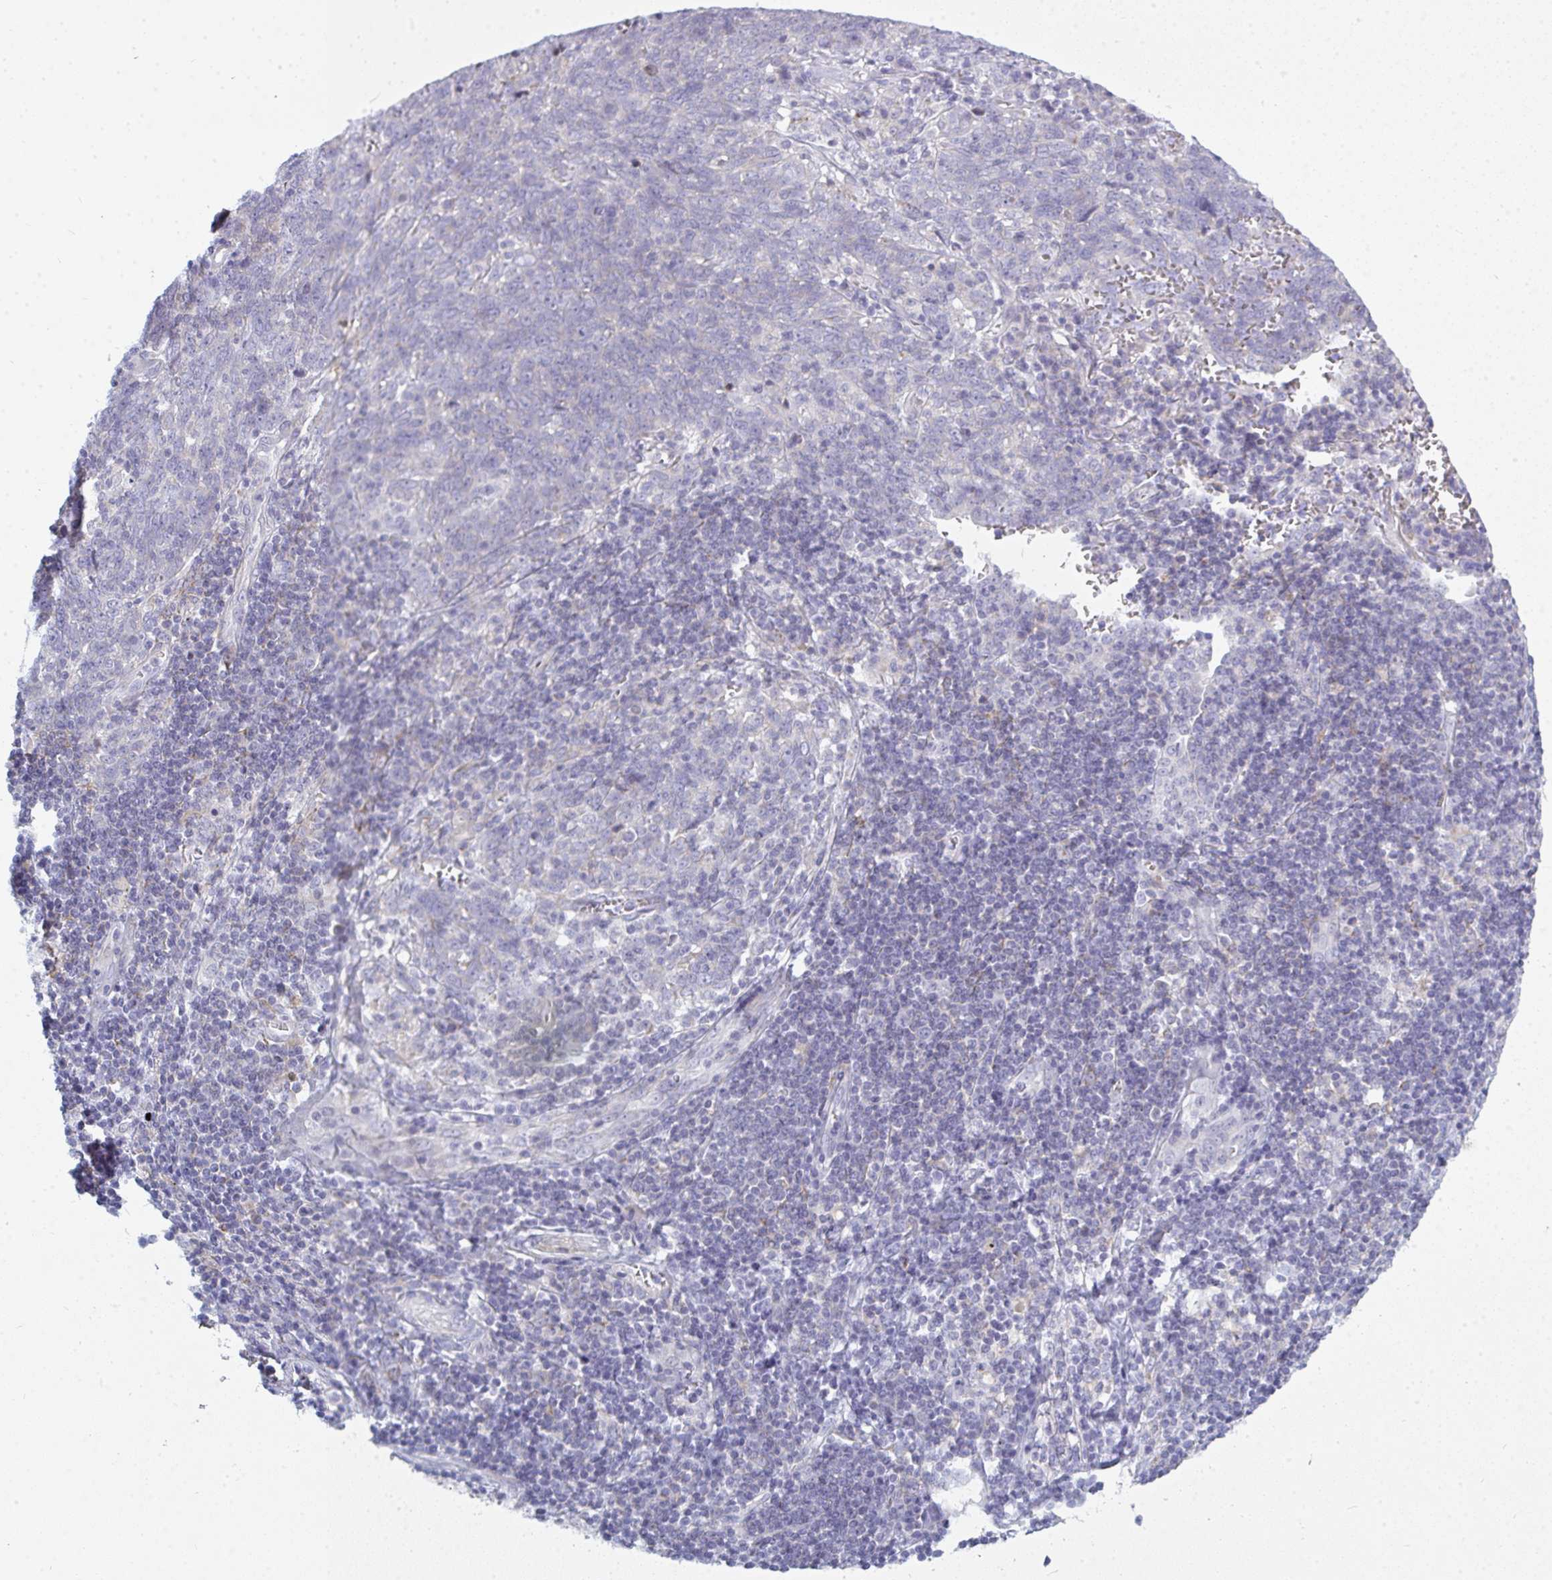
{"staining": {"intensity": "negative", "quantity": "none", "location": "none"}, "tissue": "lung cancer", "cell_type": "Tumor cells", "image_type": "cancer", "snomed": [{"axis": "morphology", "description": "Squamous cell carcinoma, NOS"}, {"axis": "topography", "description": "Lung"}], "caption": "This is an immunohistochemistry photomicrograph of squamous cell carcinoma (lung). There is no positivity in tumor cells.", "gene": "ATG9A", "patient": {"sex": "female", "age": 72}}